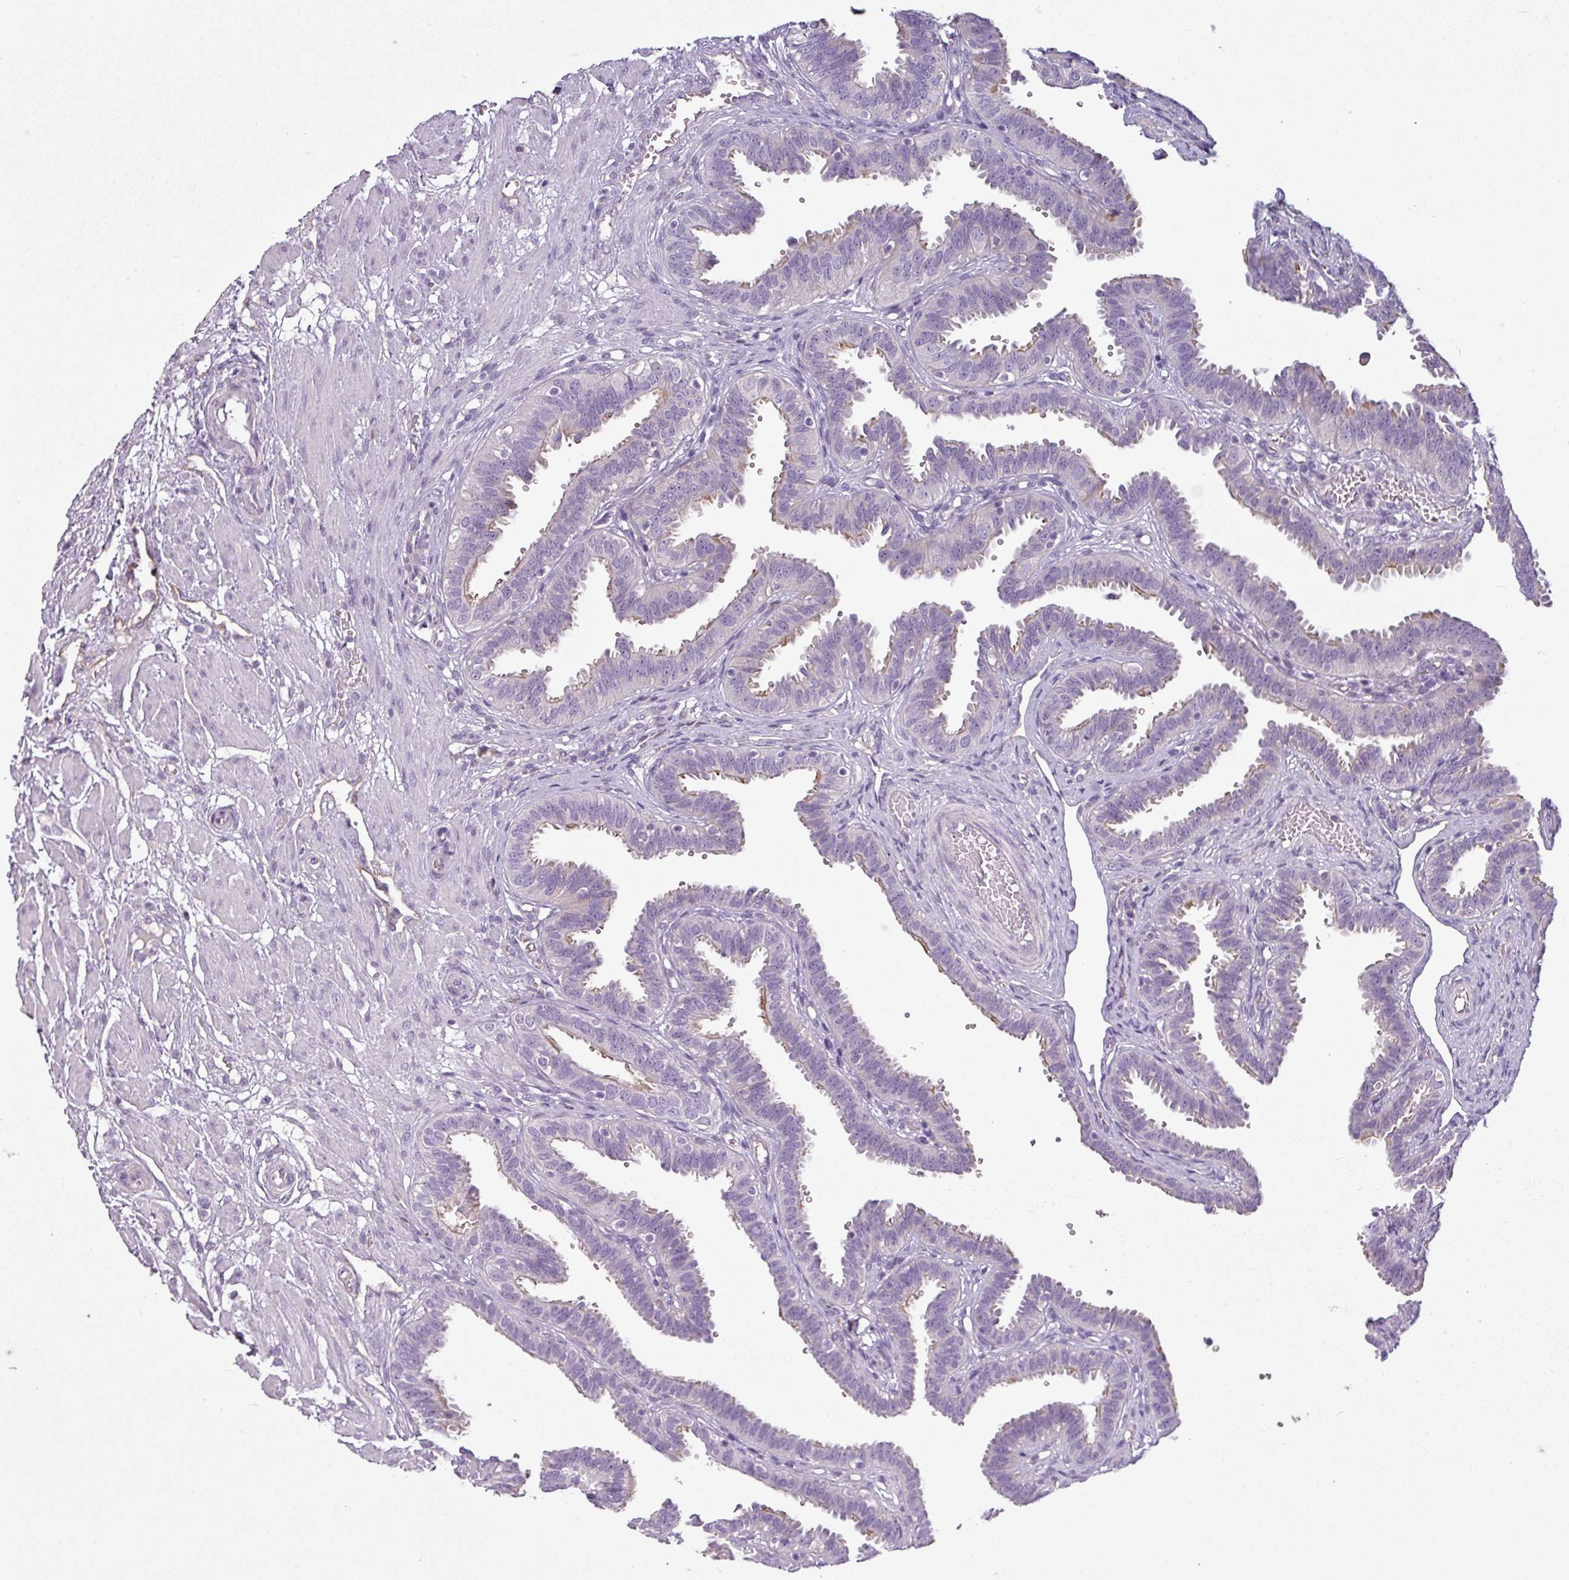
{"staining": {"intensity": "weak", "quantity": "<25%", "location": "cytoplasmic/membranous"}, "tissue": "fallopian tube", "cell_type": "Glandular cells", "image_type": "normal", "snomed": [{"axis": "morphology", "description": "Normal tissue, NOS"}, {"axis": "topography", "description": "Fallopian tube"}], "caption": "Immunohistochemical staining of unremarkable fallopian tube displays no significant expression in glandular cells.", "gene": "TMEM178B", "patient": {"sex": "female", "age": 37}}